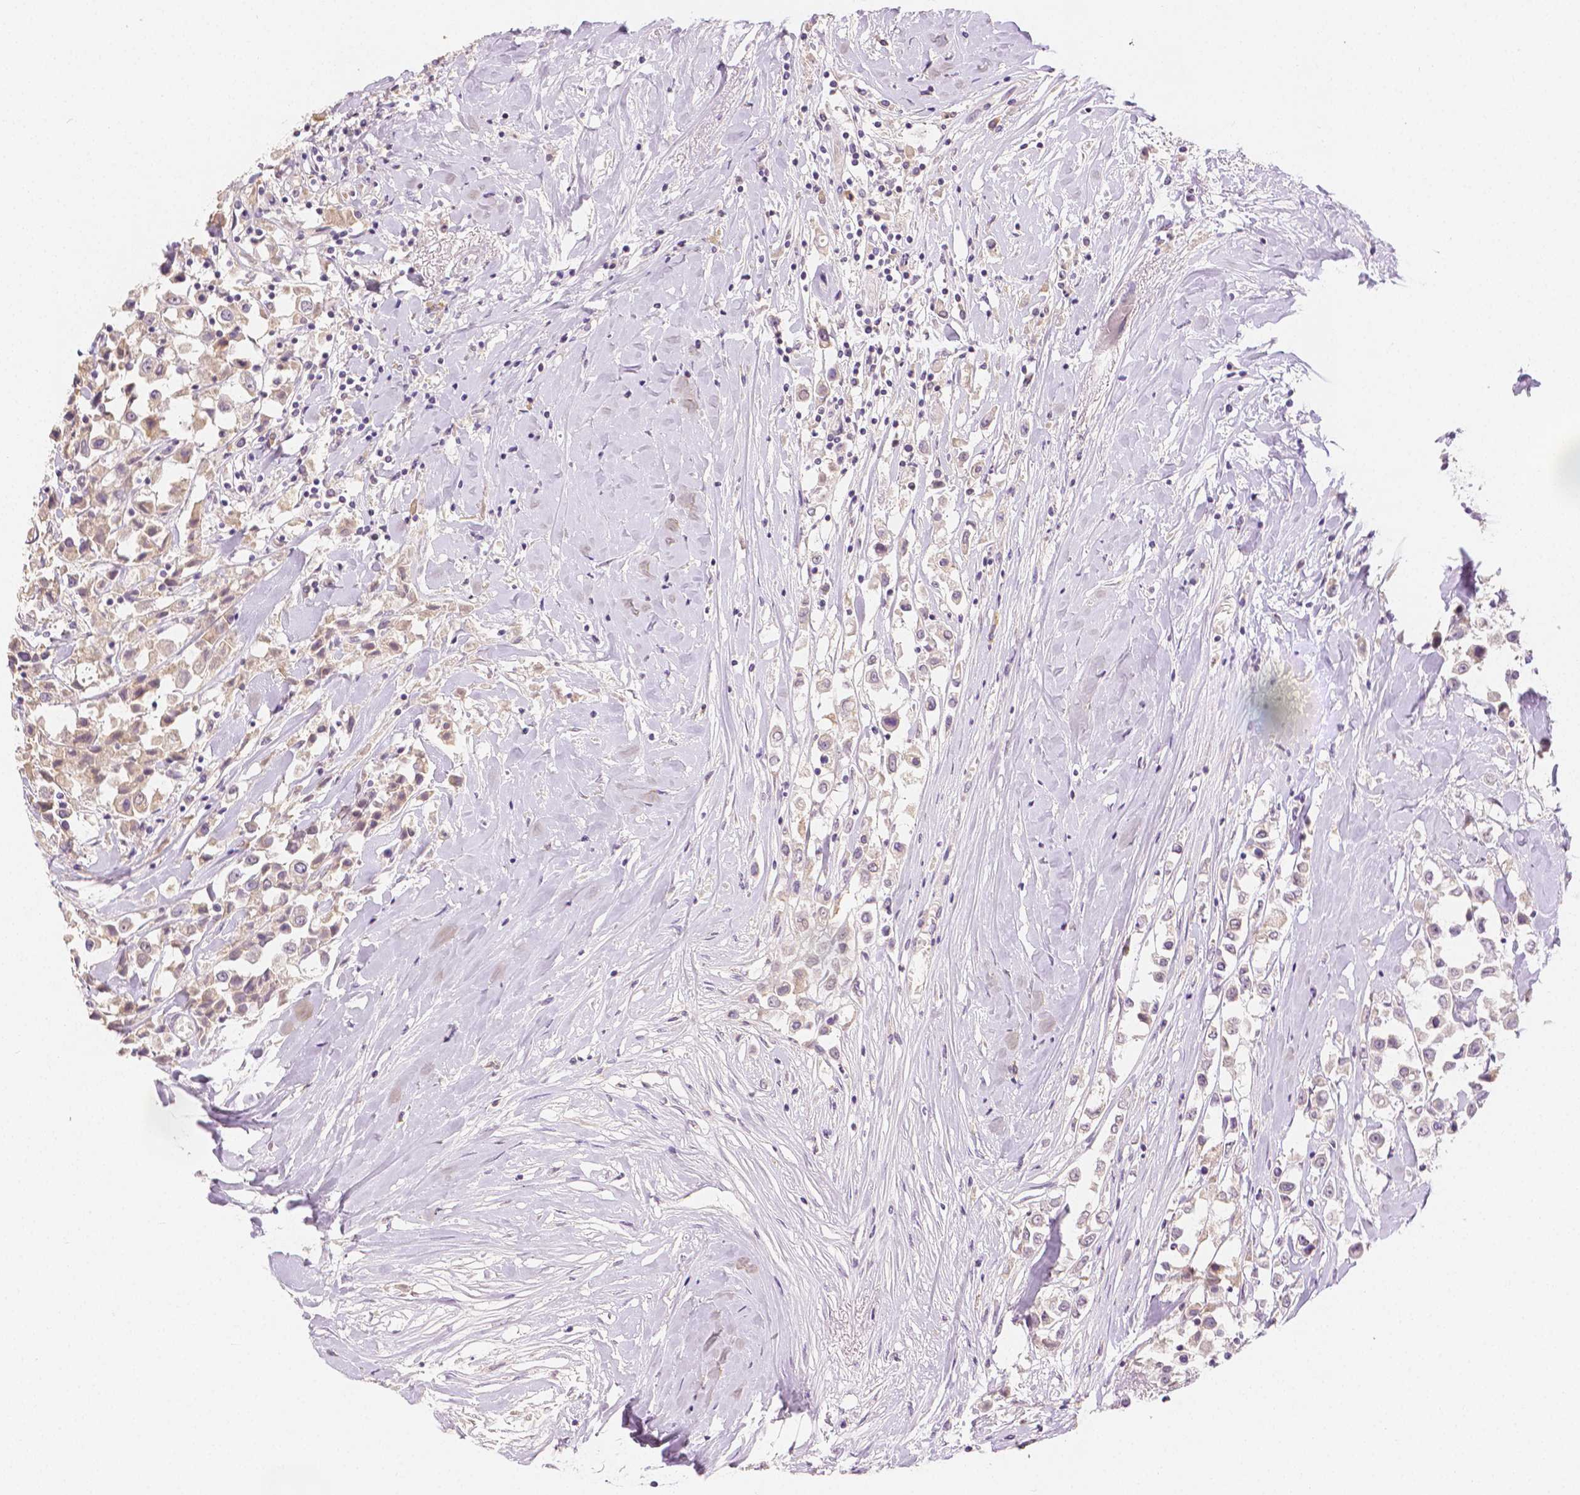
{"staining": {"intensity": "weak", "quantity": "<25%", "location": "cytoplasmic/membranous"}, "tissue": "breast cancer", "cell_type": "Tumor cells", "image_type": "cancer", "snomed": [{"axis": "morphology", "description": "Duct carcinoma"}, {"axis": "topography", "description": "Breast"}], "caption": "DAB immunohistochemical staining of breast cancer displays no significant staining in tumor cells. (Brightfield microscopy of DAB immunohistochemistry (IHC) at high magnification).", "gene": "TGM1", "patient": {"sex": "female", "age": 61}}